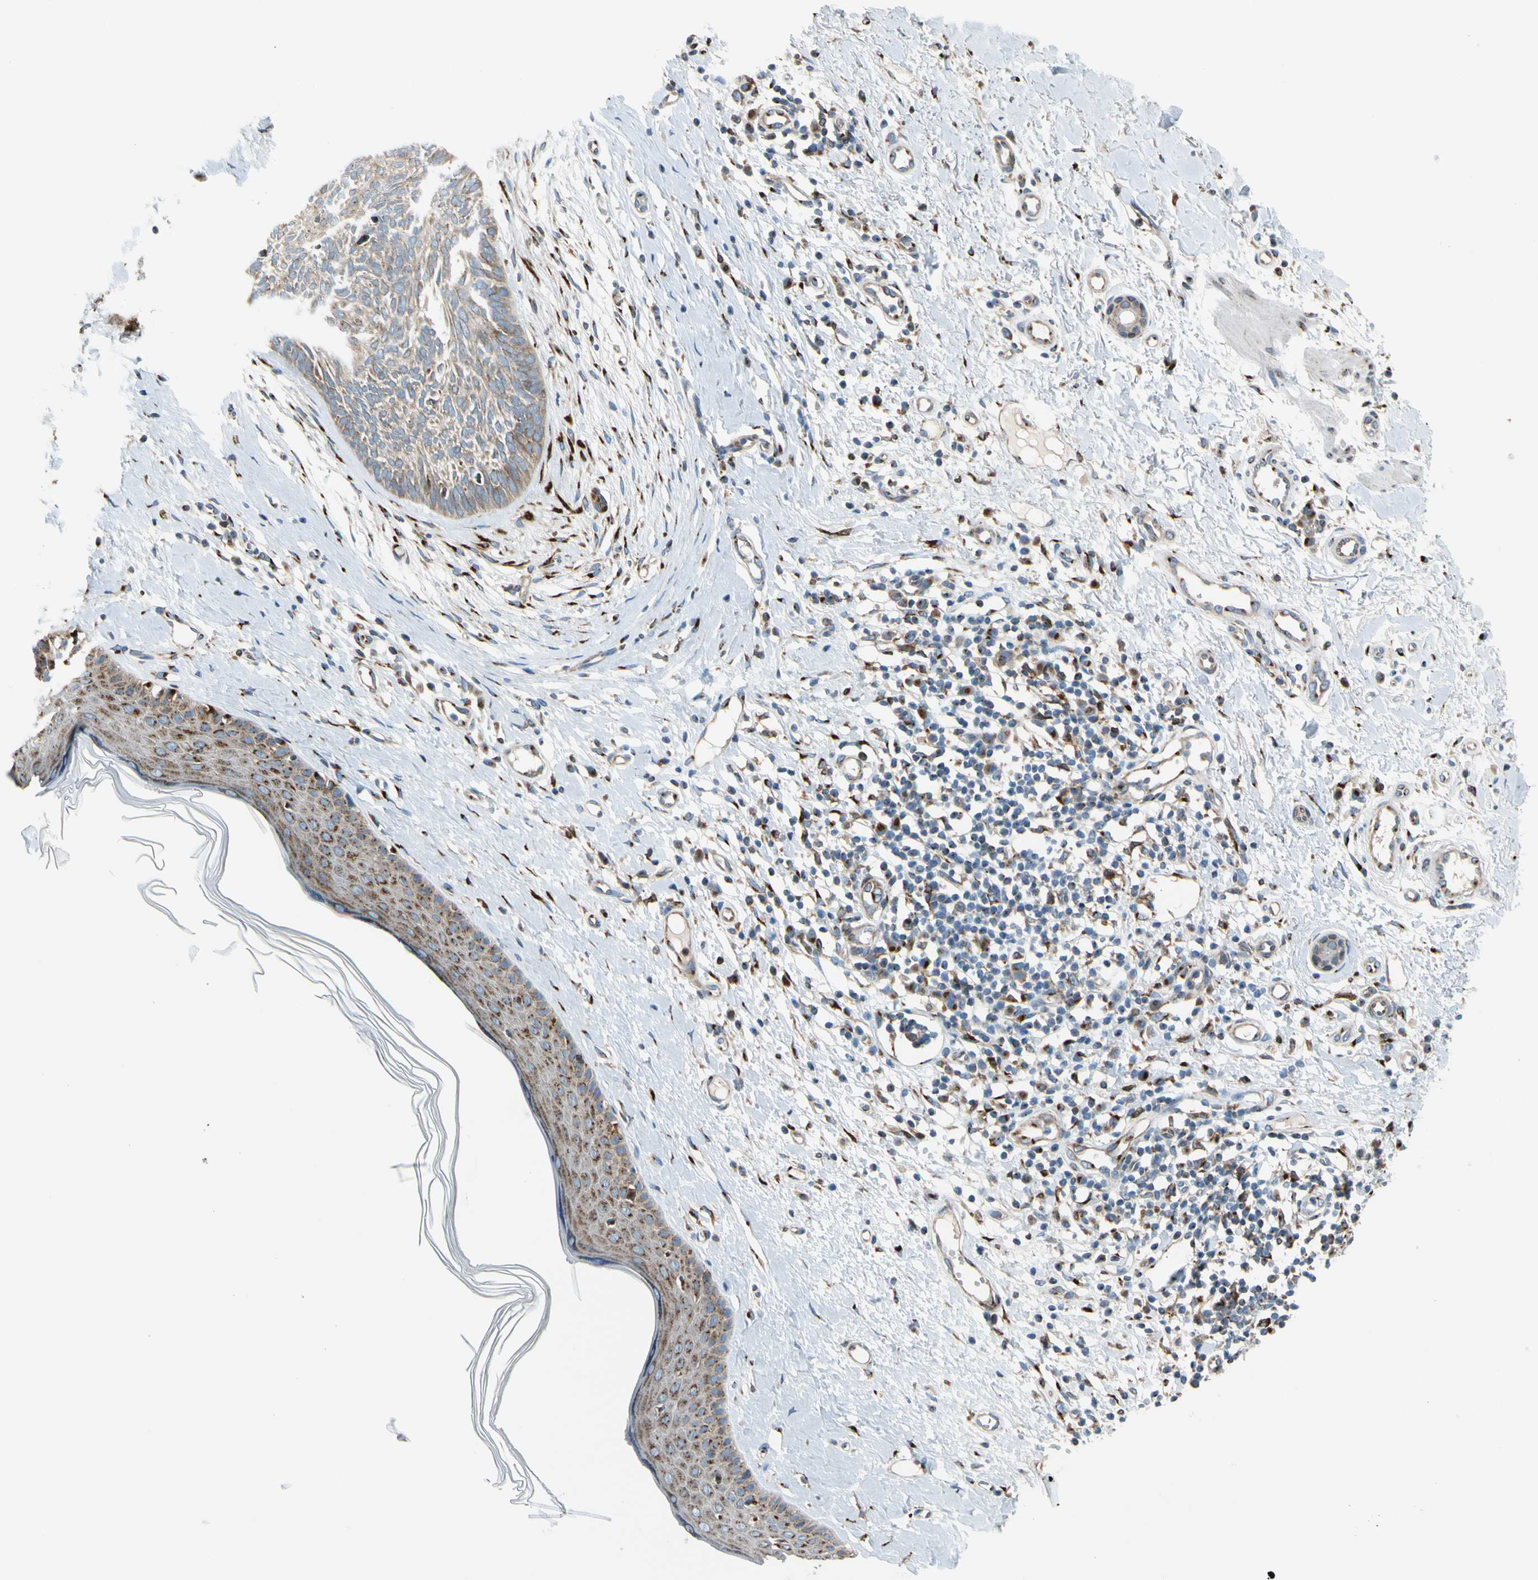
{"staining": {"intensity": "moderate", "quantity": ">75%", "location": "cytoplasmic/membranous"}, "tissue": "skin cancer", "cell_type": "Tumor cells", "image_type": "cancer", "snomed": [{"axis": "morphology", "description": "Normal tissue, NOS"}, {"axis": "morphology", "description": "Basal cell carcinoma"}, {"axis": "topography", "description": "Skin"}], "caption": "IHC (DAB (3,3'-diaminobenzidine)) staining of human skin basal cell carcinoma demonstrates moderate cytoplasmic/membranous protein positivity in approximately >75% of tumor cells.", "gene": "NUCB1", "patient": {"sex": "male", "age": 71}}